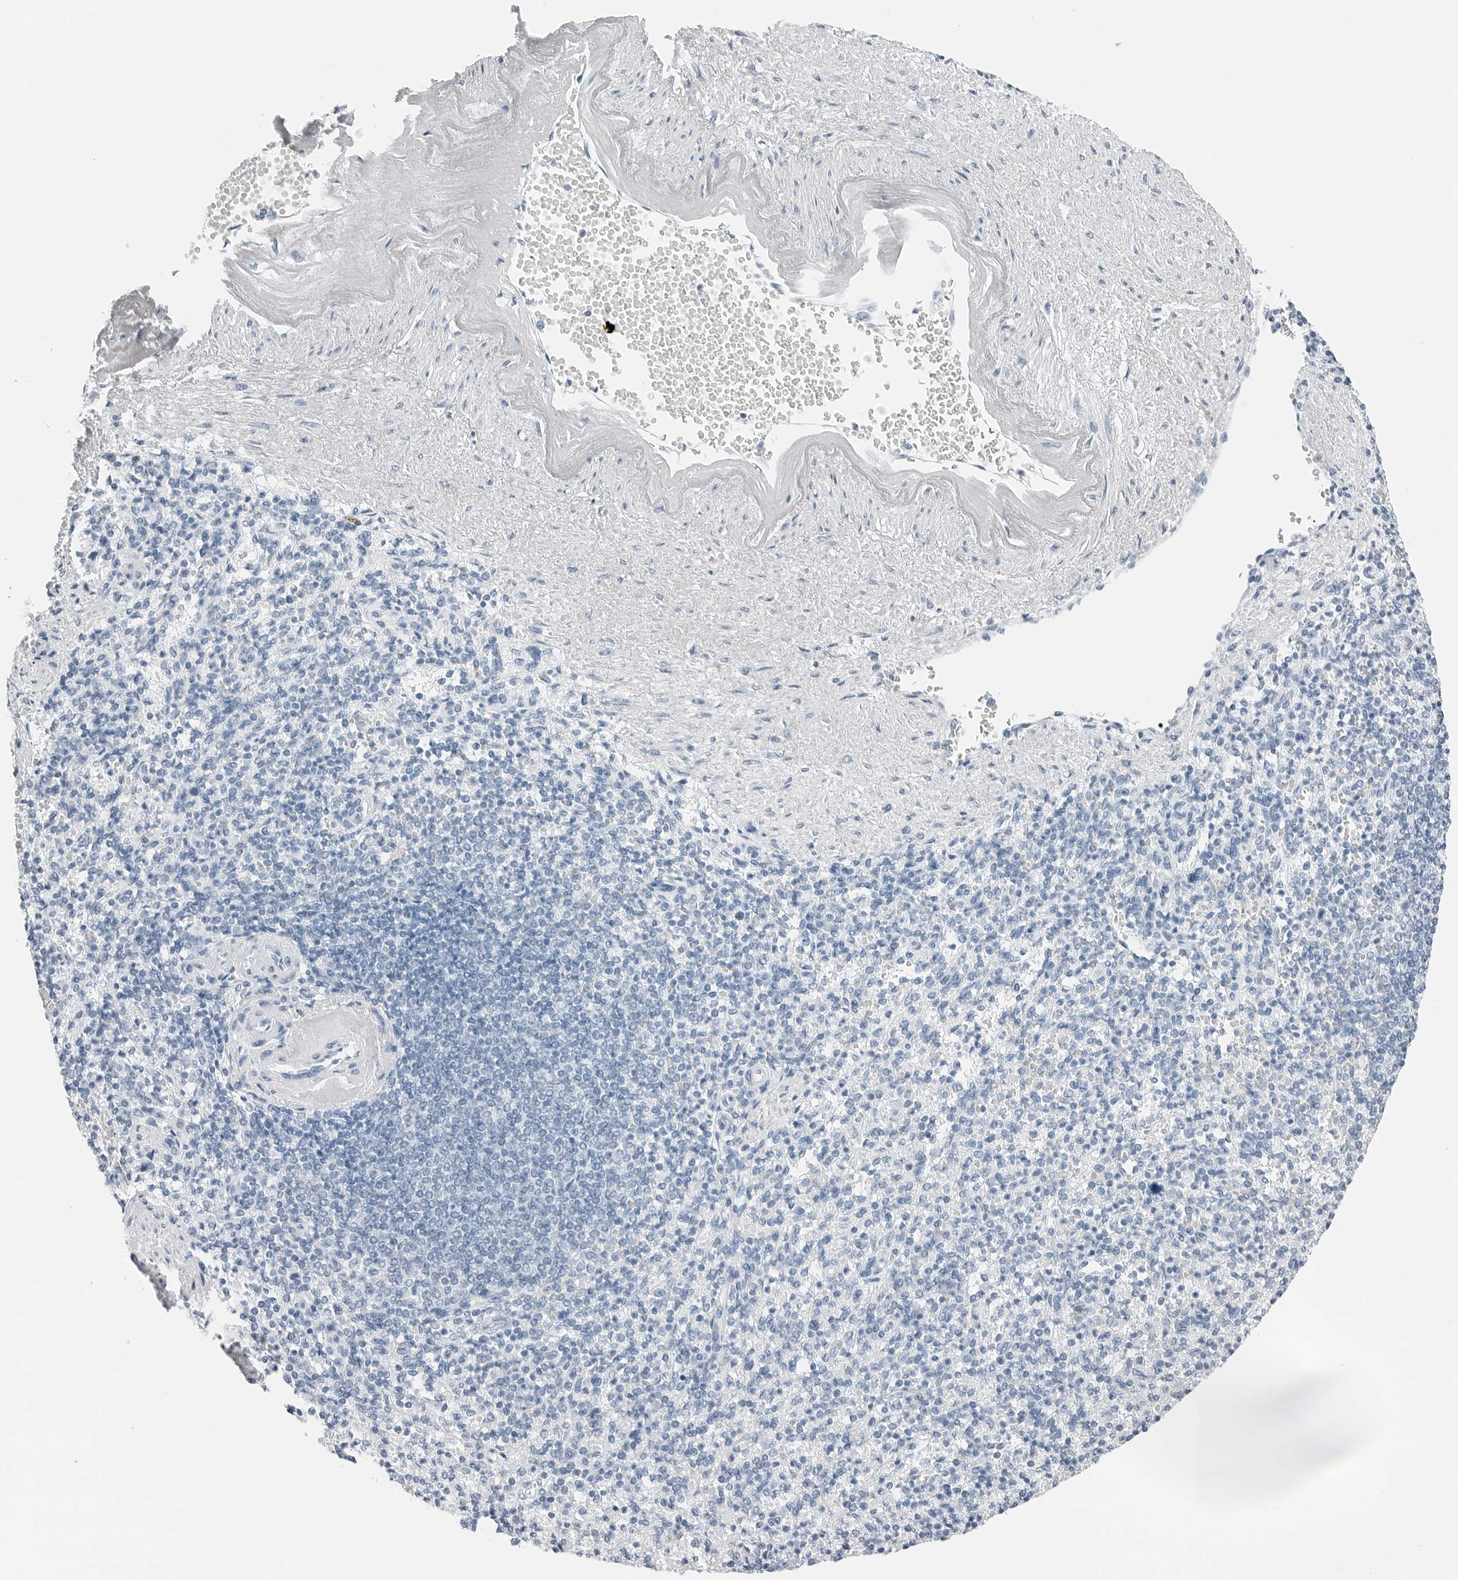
{"staining": {"intensity": "negative", "quantity": "none", "location": "none"}, "tissue": "spleen", "cell_type": "Cells in red pulp", "image_type": "normal", "snomed": [{"axis": "morphology", "description": "Normal tissue, NOS"}, {"axis": "topography", "description": "Spleen"}], "caption": "Cells in red pulp are negative for brown protein staining in benign spleen. The staining was performed using DAB (3,3'-diaminobenzidine) to visualize the protein expression in brown, while the nuclei were stained in blue with hematoxylin (Magnification: 20x).", "gene": "SLPI", "patient": {"sex": "female", "age": 74}}